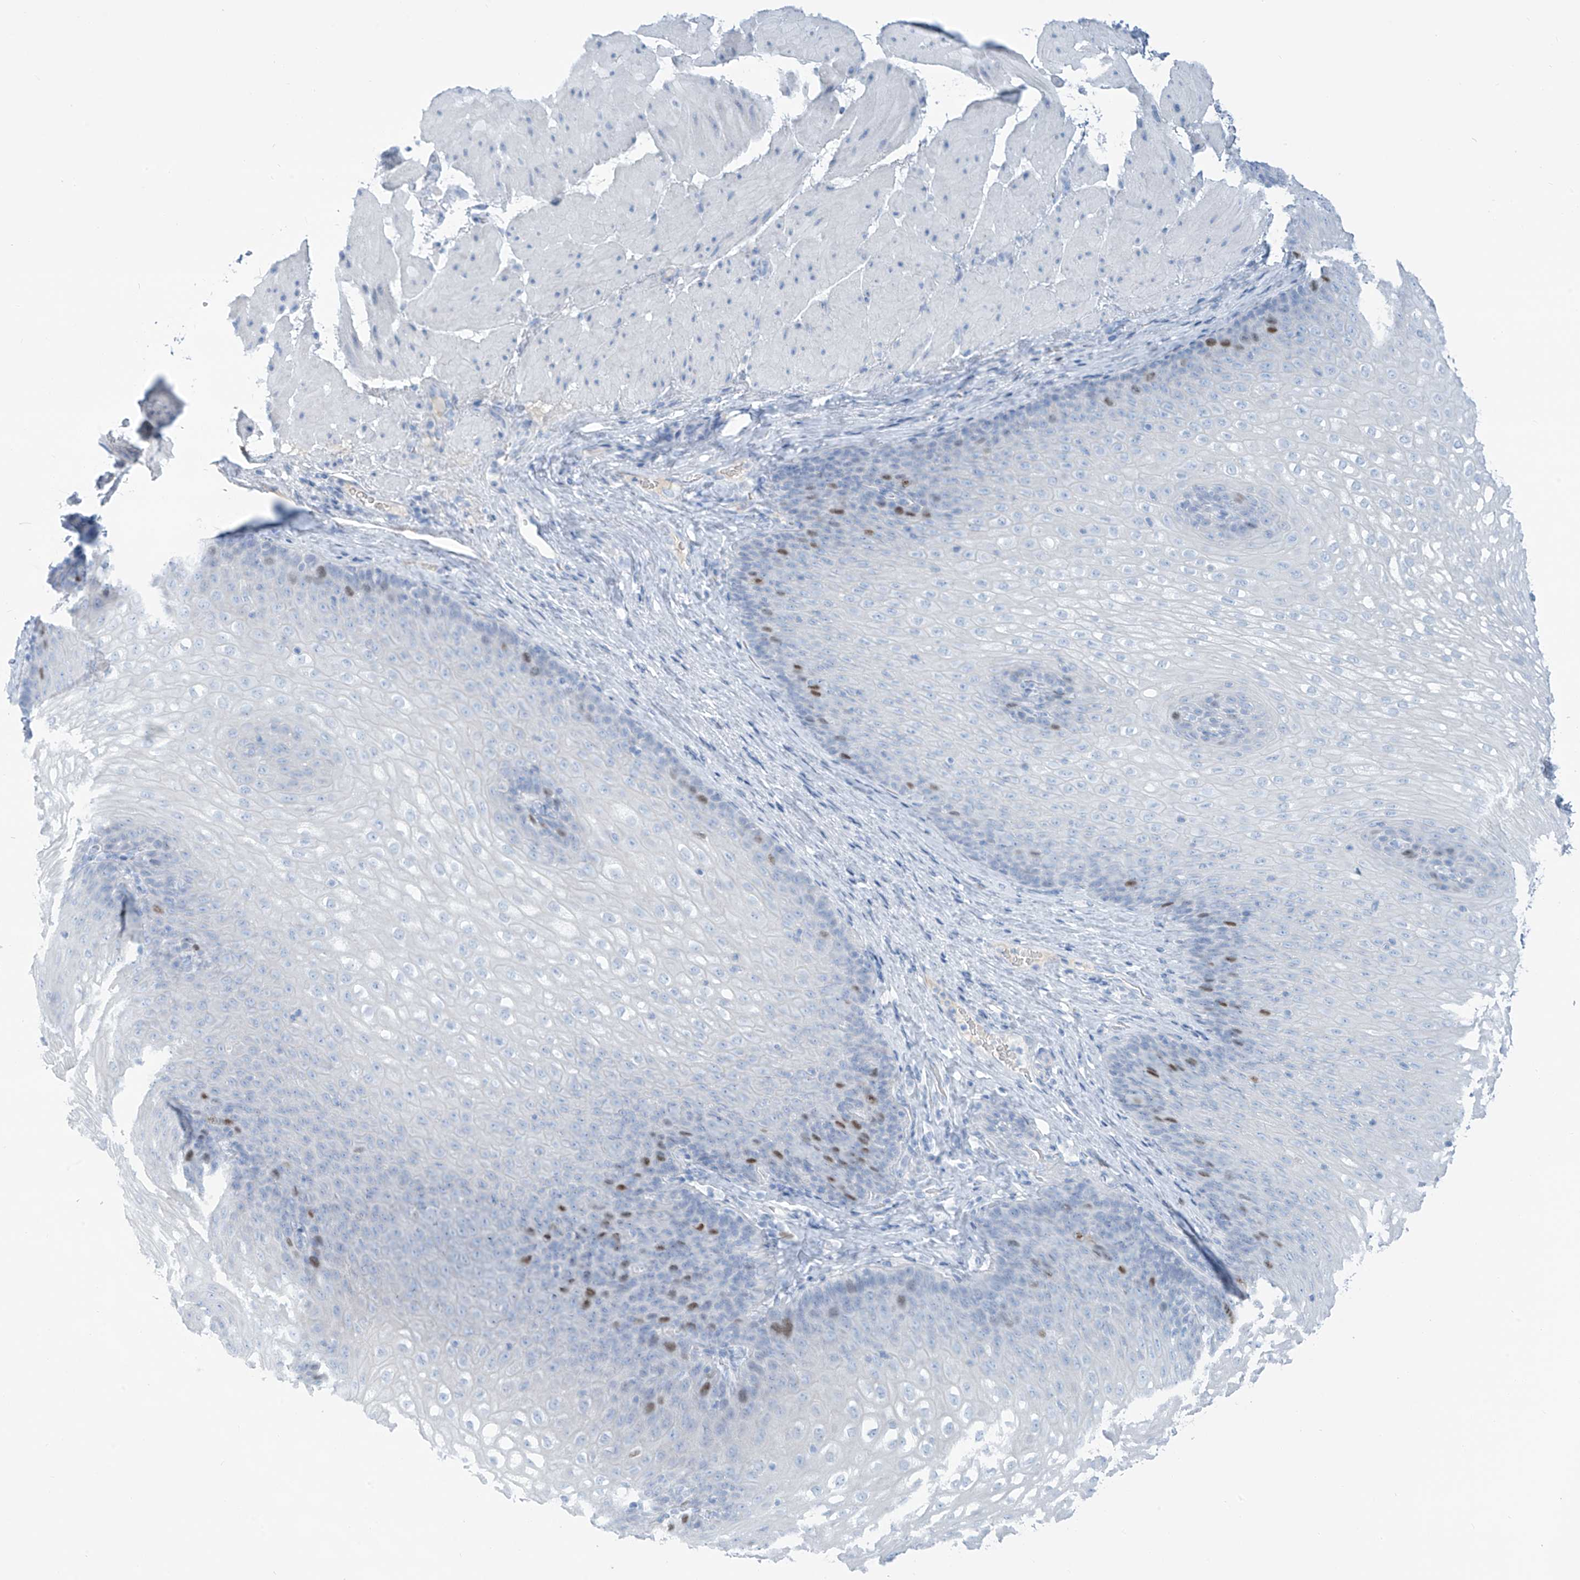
{"staining": {"intensity": "moderate", "quantity": "<25%", "location": "nuclear"}, "tissue": "esophagus", "cell_type": "Squamous epithelial cells", "image_type": "normal", "snomed": [{"axis": "morphology", "description": "Normal tissue, NOS"}, {"axis": "topography", "description": "Esophagus"}], "caption": "Squamous epithelial cells display low levels of moderate nuclear staining in about <25% of cells in unremarkable esophagus. (DAB (3,3'-diaminobenzidine) = brown stain, brightfield microscopy at high magnification).", "gene": "SGO2", "patient": {"sex": "female", "age": 66}}